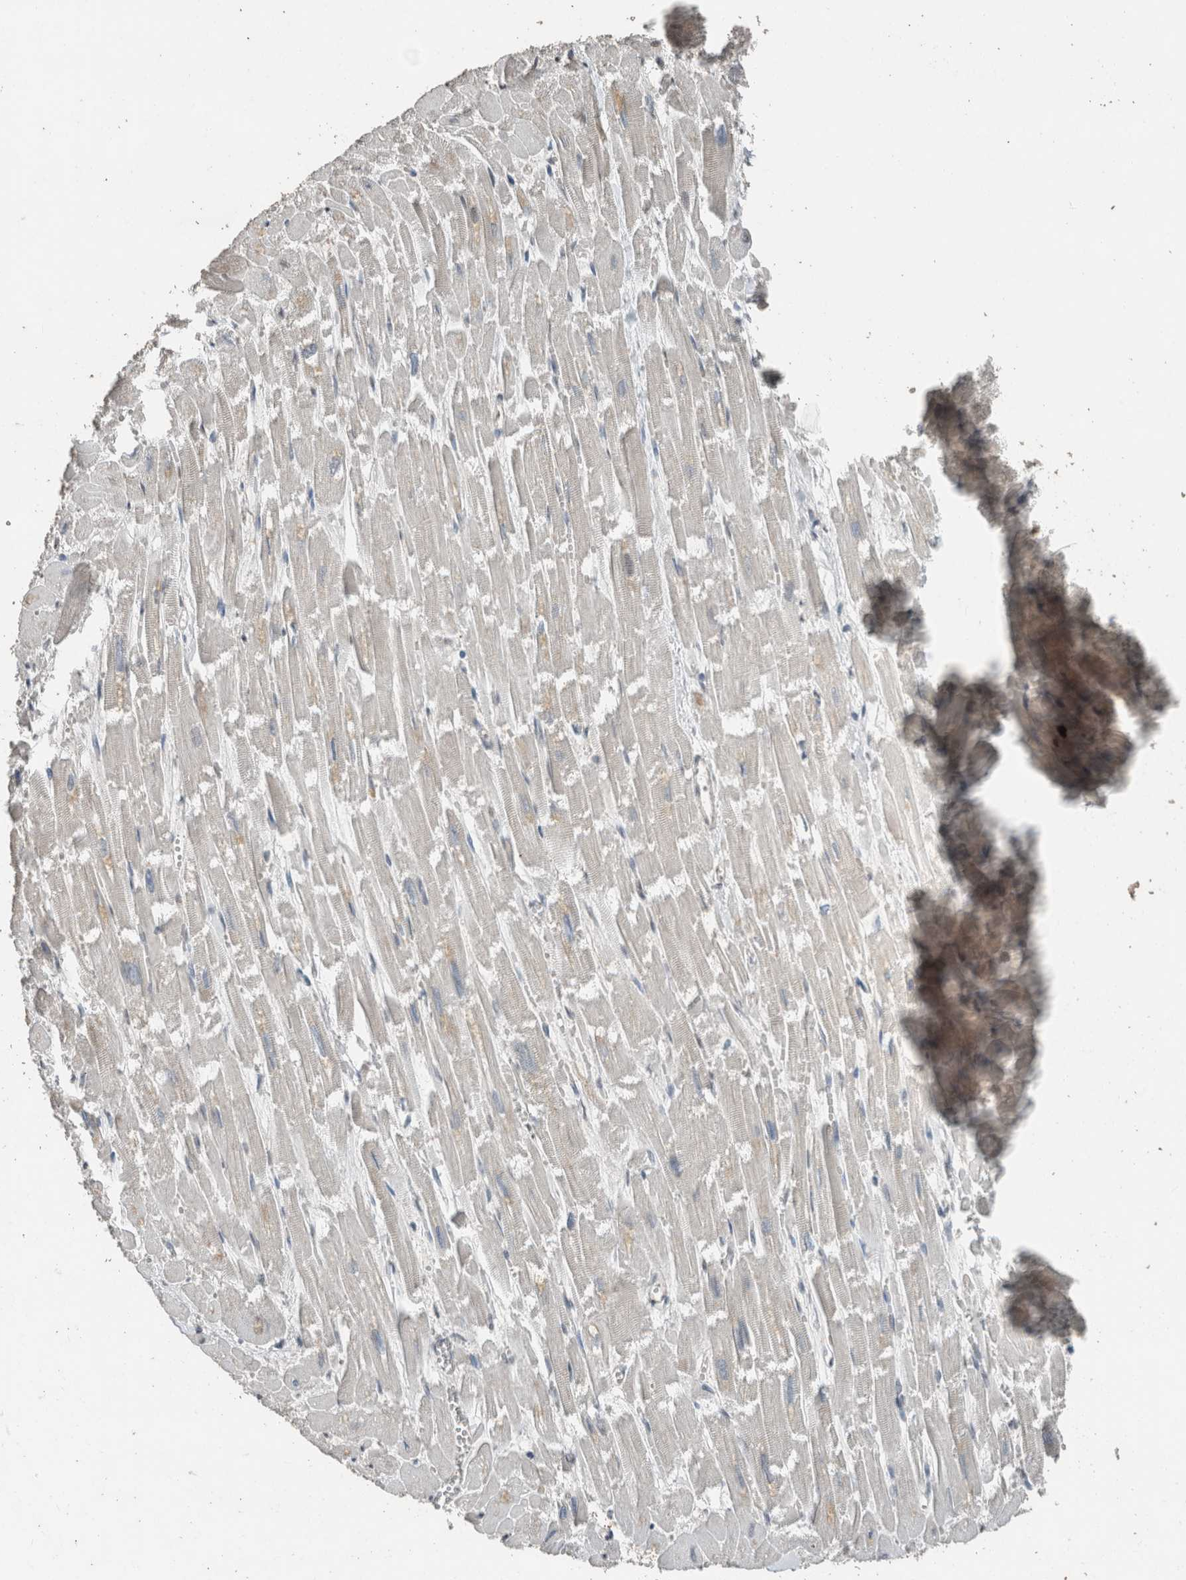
{"staining": {"intensity": "weak", "quantity": "25%-75%", "location": "cytoplasmic/membranous"}, "tissue": "heart muscle", "cell_type": "Cardiomyocytes", "image_type": "normal", "snomed": [{"axis": "morphology", "description": "Normal tissue, NOS"}, {"axis": "topography", "description": "Heart"}], "caption": "DAB immunohistochemical staining of unremarkable heart muscle displays weak cytoplasmic/membranous protein staining in about 25%-75% of cardiomyocytes.", "gene": "ACVR2B", "patient": {"sex": "male", "age": 54}}